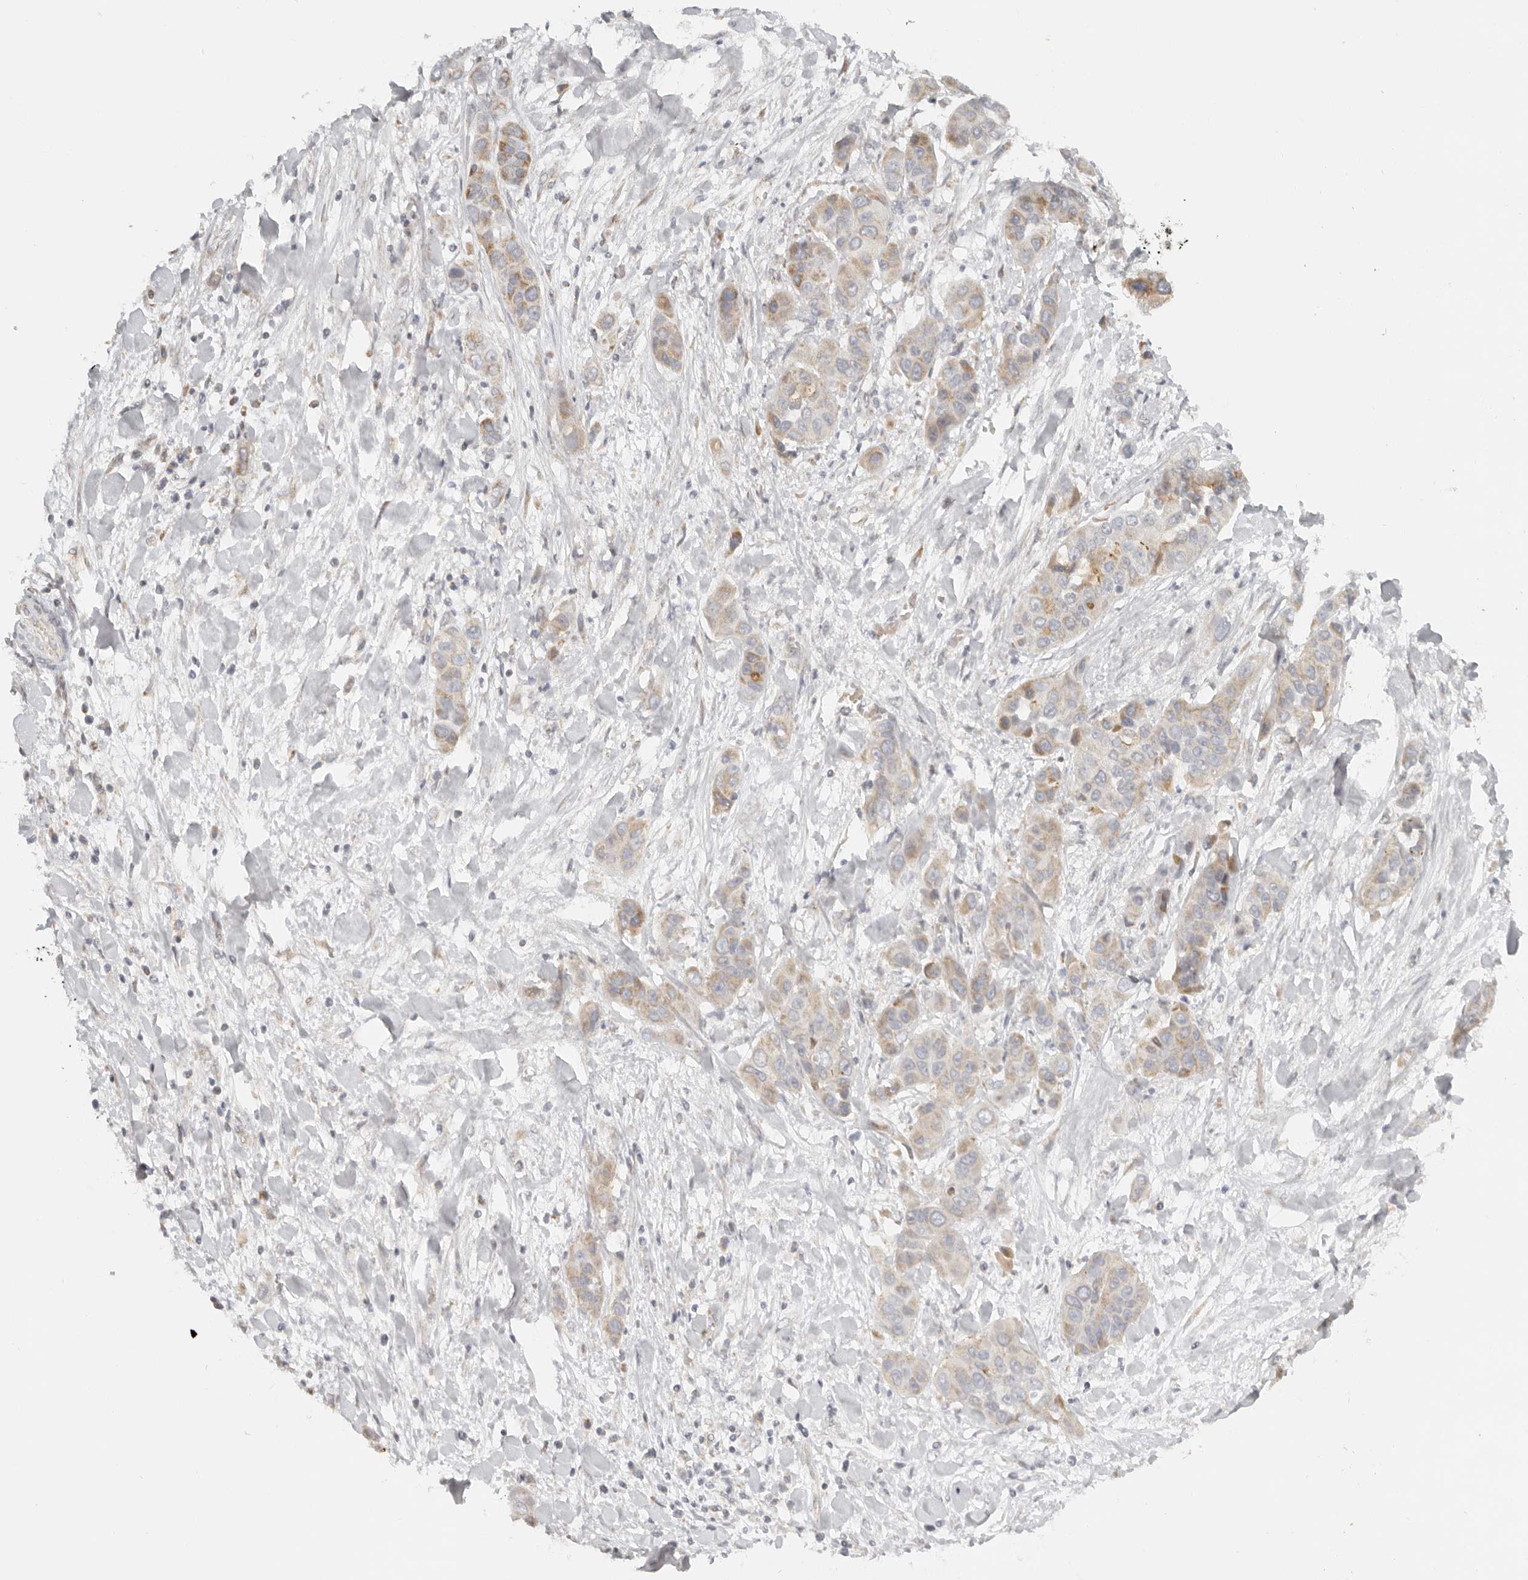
{"staining": {"intensity": "moderate", "quantity": ">75%", "location": "cytoplasmic/membranous"}, "tissue": "liver cancer", "cell_type": "Tumor cells", "image_type": "cancer", "snomed": [{"axis": "morphology", "description": "Cholangiocarcinoma"}, {"axis": "topography", "description": "Liver"}], "caption": "Moderate cytoplasmic/membranous staining for a protein is identified in approximately >75% of tumor cells of cholangiocarcinoma (liver) using immunohistochemistry (IHC).", "gene": "KDF1", "patient": {"sex": "female", "age": 52}}